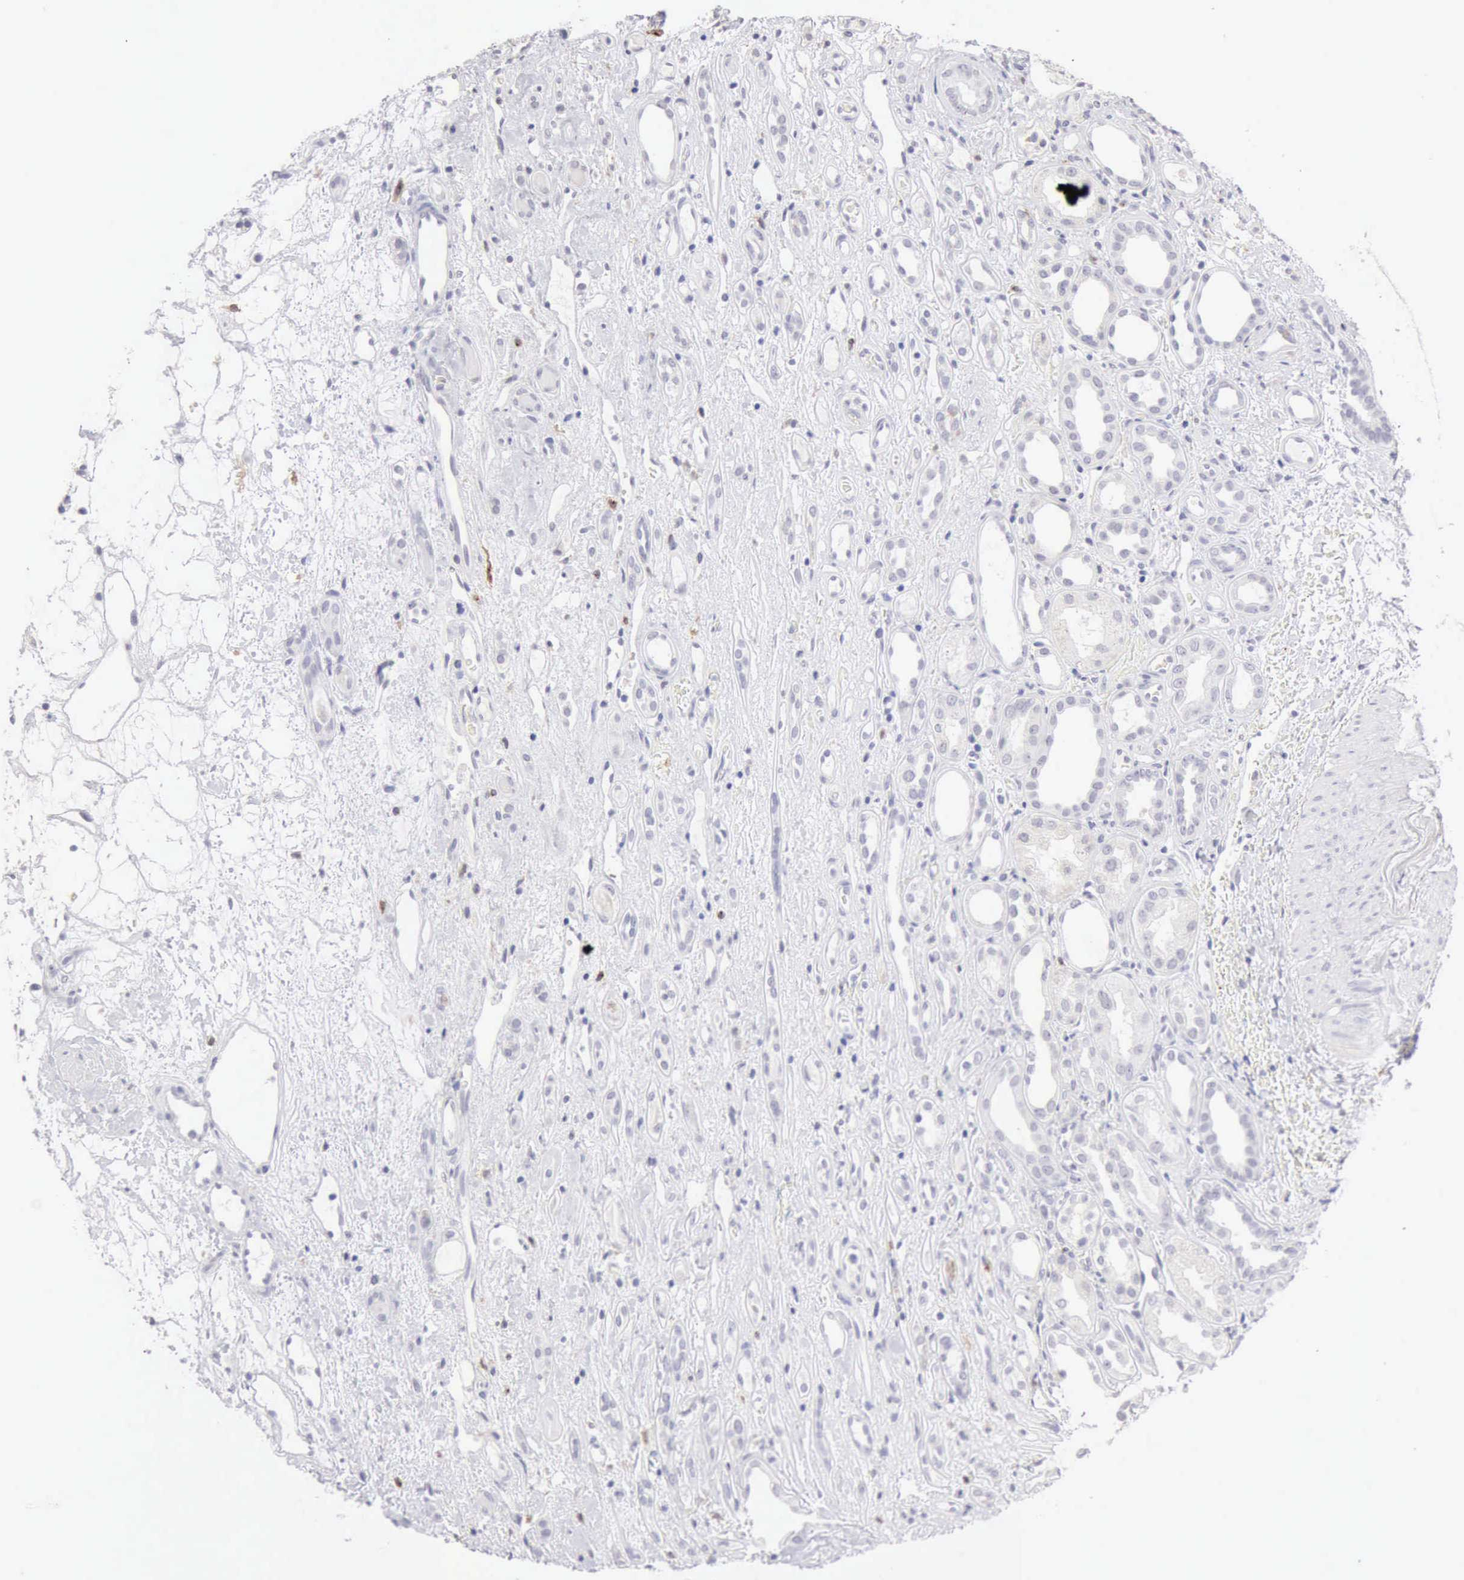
{"staining": {"intensity": "negative", "quantity": "none", "location": "none"}, "tissue": "renal cancer", "cell_type": "Tumor cells", "image_type": "cancer", "snomed": [{"axis": "morphology", "description": "Adenocarcinoma, NOS"}, {"axis": "topography", "description": "Kidney"}], "caption": "Immunohistochemistry of renal cancer shows no positivity in tumor cells.", "gene": "RNASE1", "patient": {"sex": "female", "age": 60}}